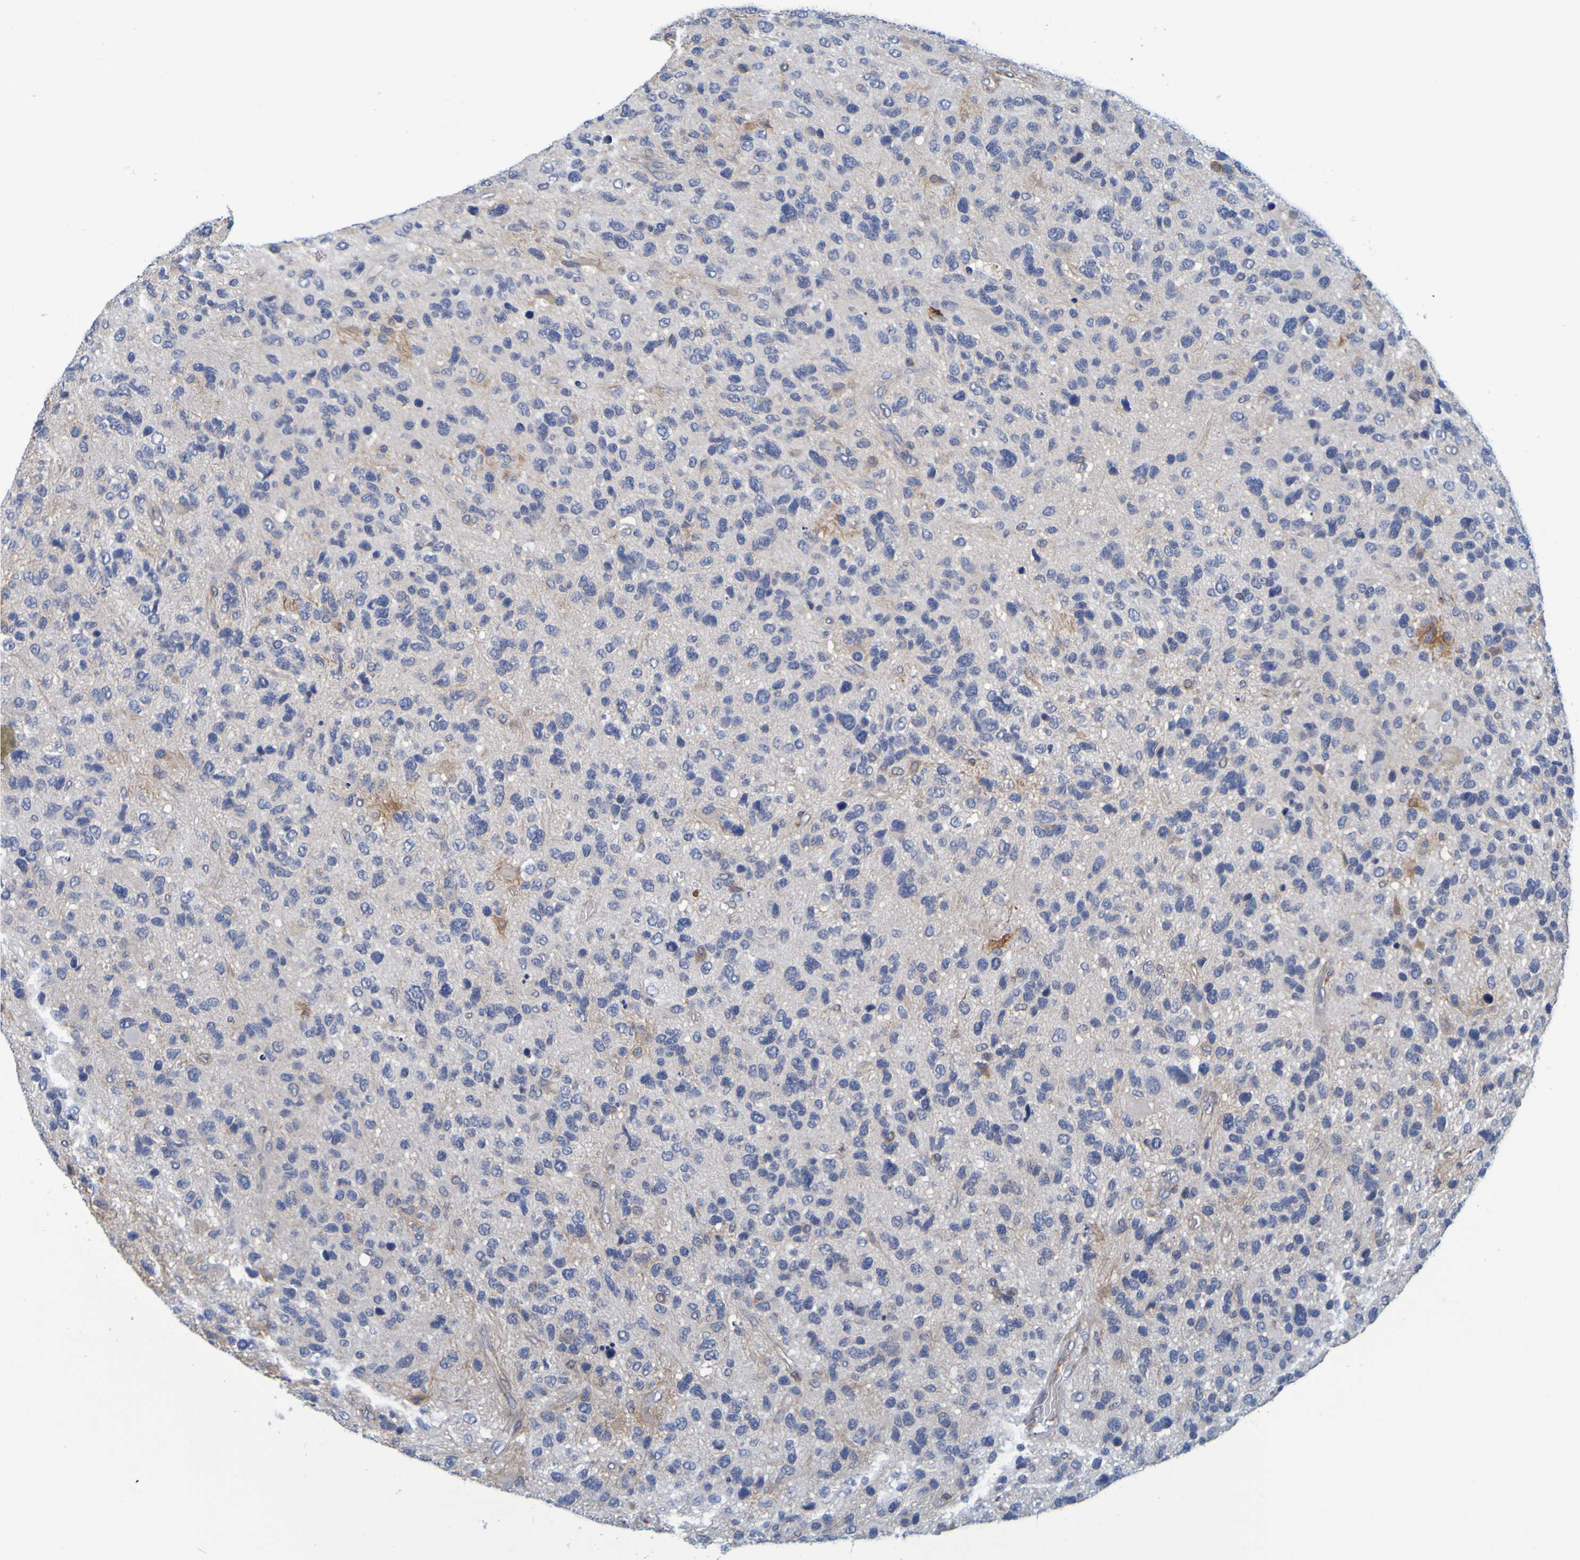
{"staining": {"intensity": "negative", "quantity": "none", "location": "none"}, "tissue": "glioma", "cell_type": "Tumor cells", "image_type": "cancer", "snomed": [{"axis": "morphology", "description": "Glioma, malignant, High grade"}, {"axis": "topography", "description": "Brain"}], "caption": "Photomicrograph shows no protein expression in tumor cells of glioma tissue.", "gene": "SIL1", "patient": {"sex": "female", "age": 58}}